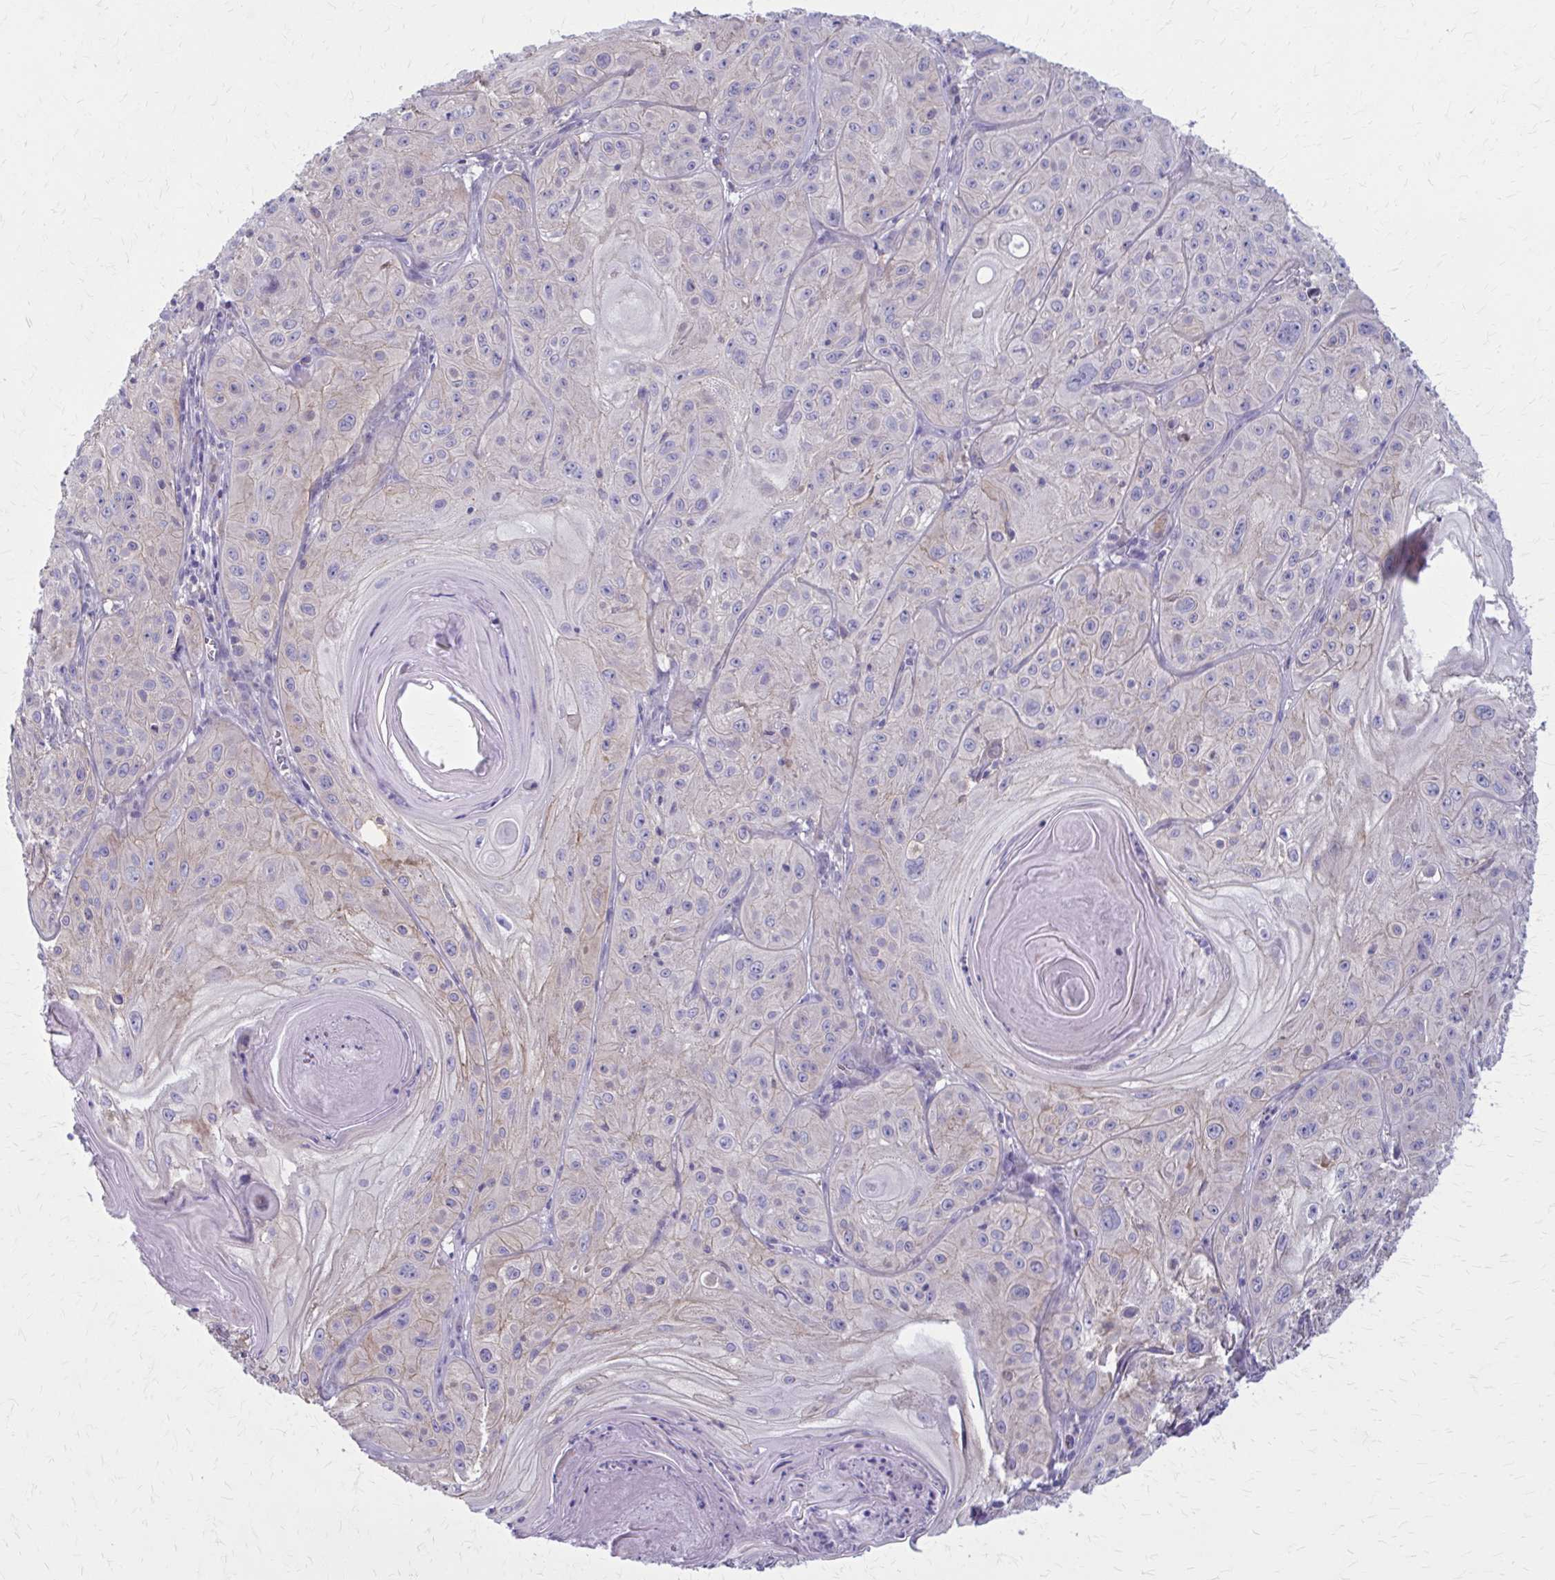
{"staining": {"intensity": "weak", "quantity": "<25%", "location": "cytoplasmic/membranous"}, "tissue": "skin cancer", "cell_type": "Tumor cells", "image_type": "cancer", "snomed": [{"axis": "morphology", "description": "Squamous cell carcinoma, NOS"}, {"axis": "topography", "description": "Skin"}], "caption": "DAB (3,3'-diaminobenzidine) immunohistochemical staining of squamous cell carcinoma (skin) exhibits no significant staining in tumor cells.", "gene": "ZDHHC7", "patient": {"sex": "male", "age": 85}}